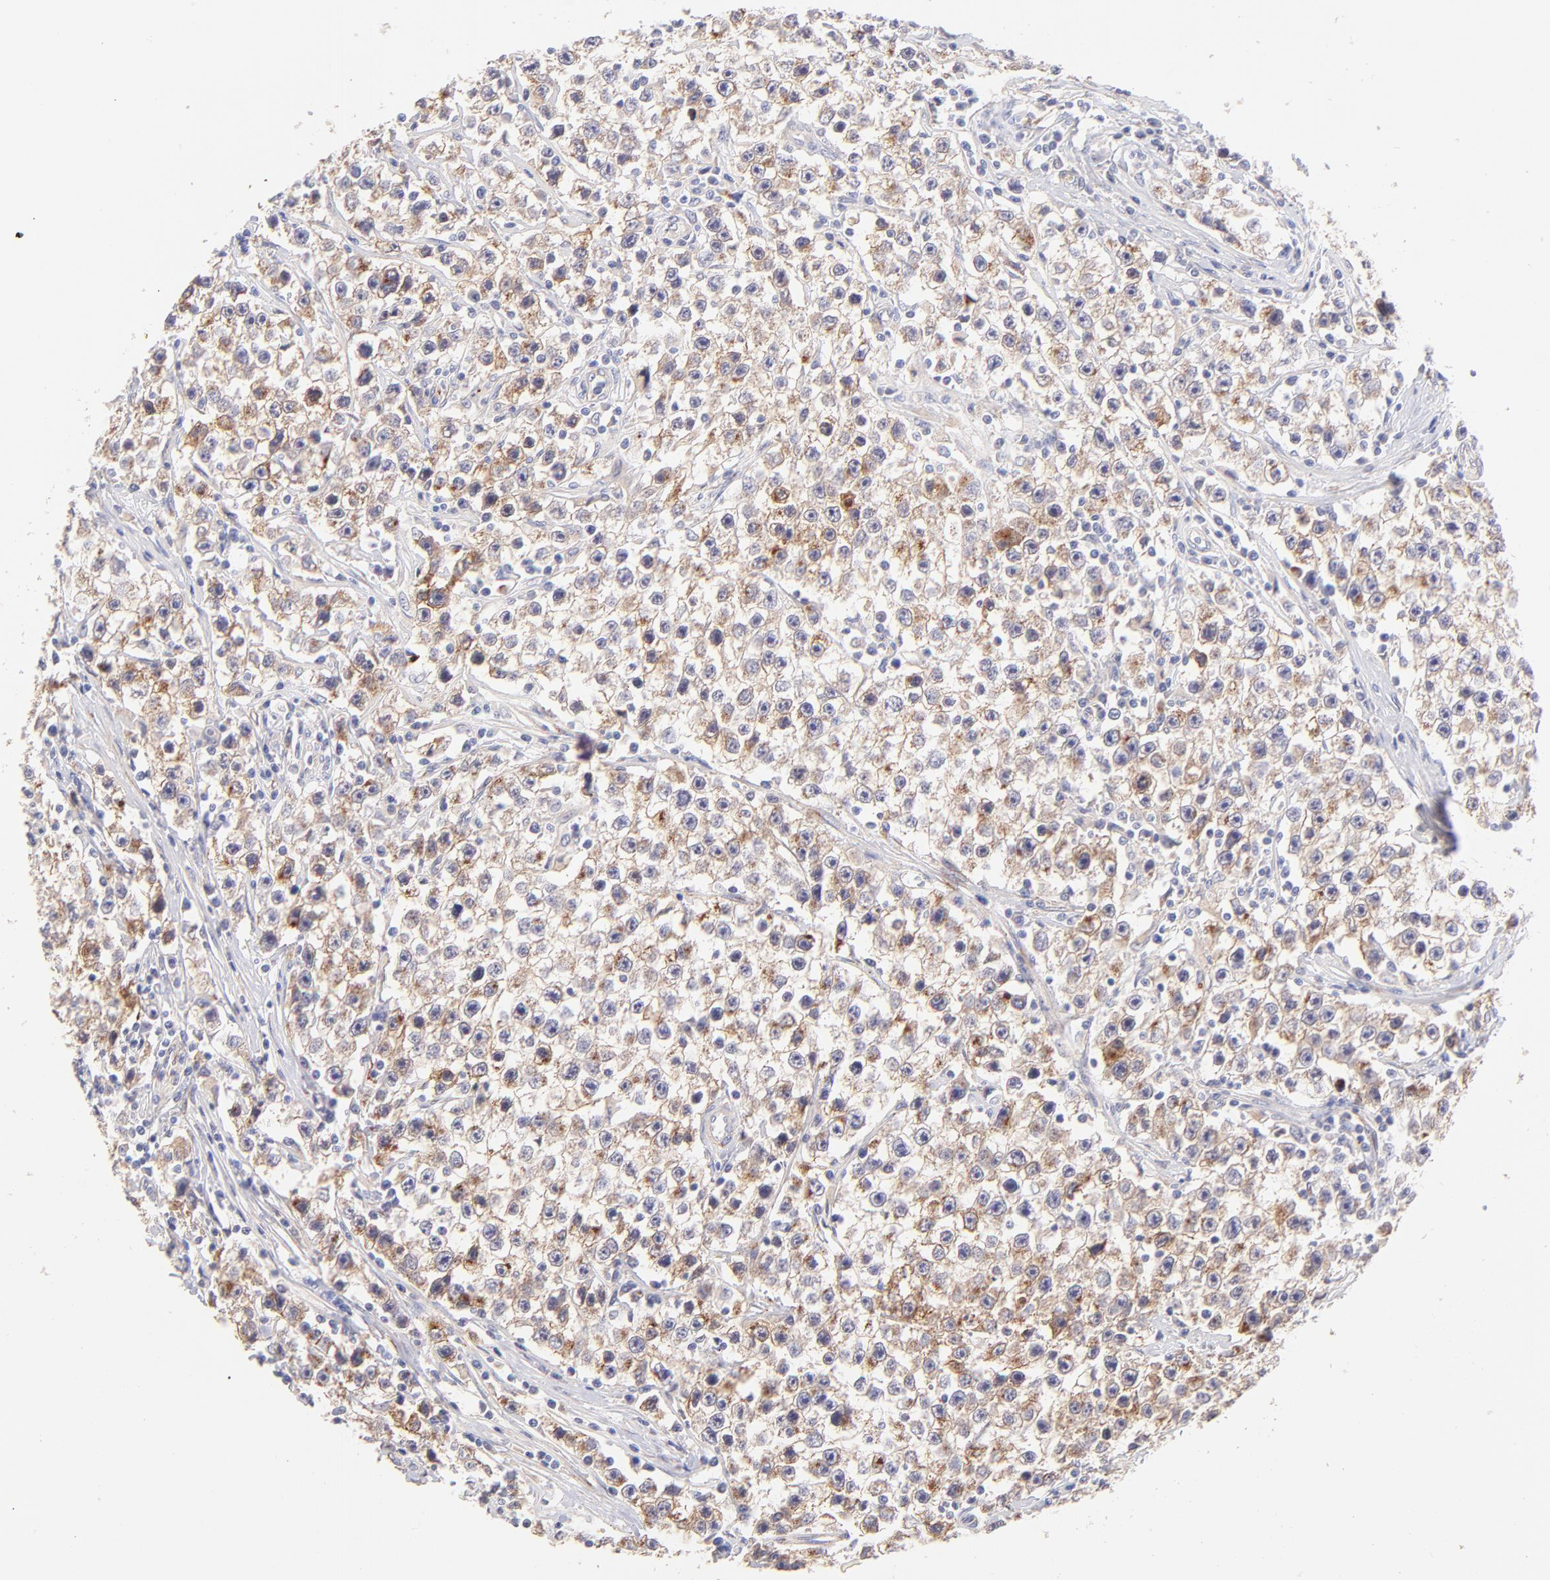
{"staining": {"intensity": "weak", "quantity": "<25%", "location": "cytoplasmic/membranous"}, "tissue": "testis cancer", "cell_type": "Tumor cells", "image_type": "cancer", "snomed": [{"axis": "morphology", "description": "Seminoma, NOS"}, {"axis": "topography", "description": "Testis"}], "caption": "This is an IHC image of human testis seminoma. There is no expression in tumor cells.", "gene": "SPARC", "patient": {"sex": "male", "age": 35}}